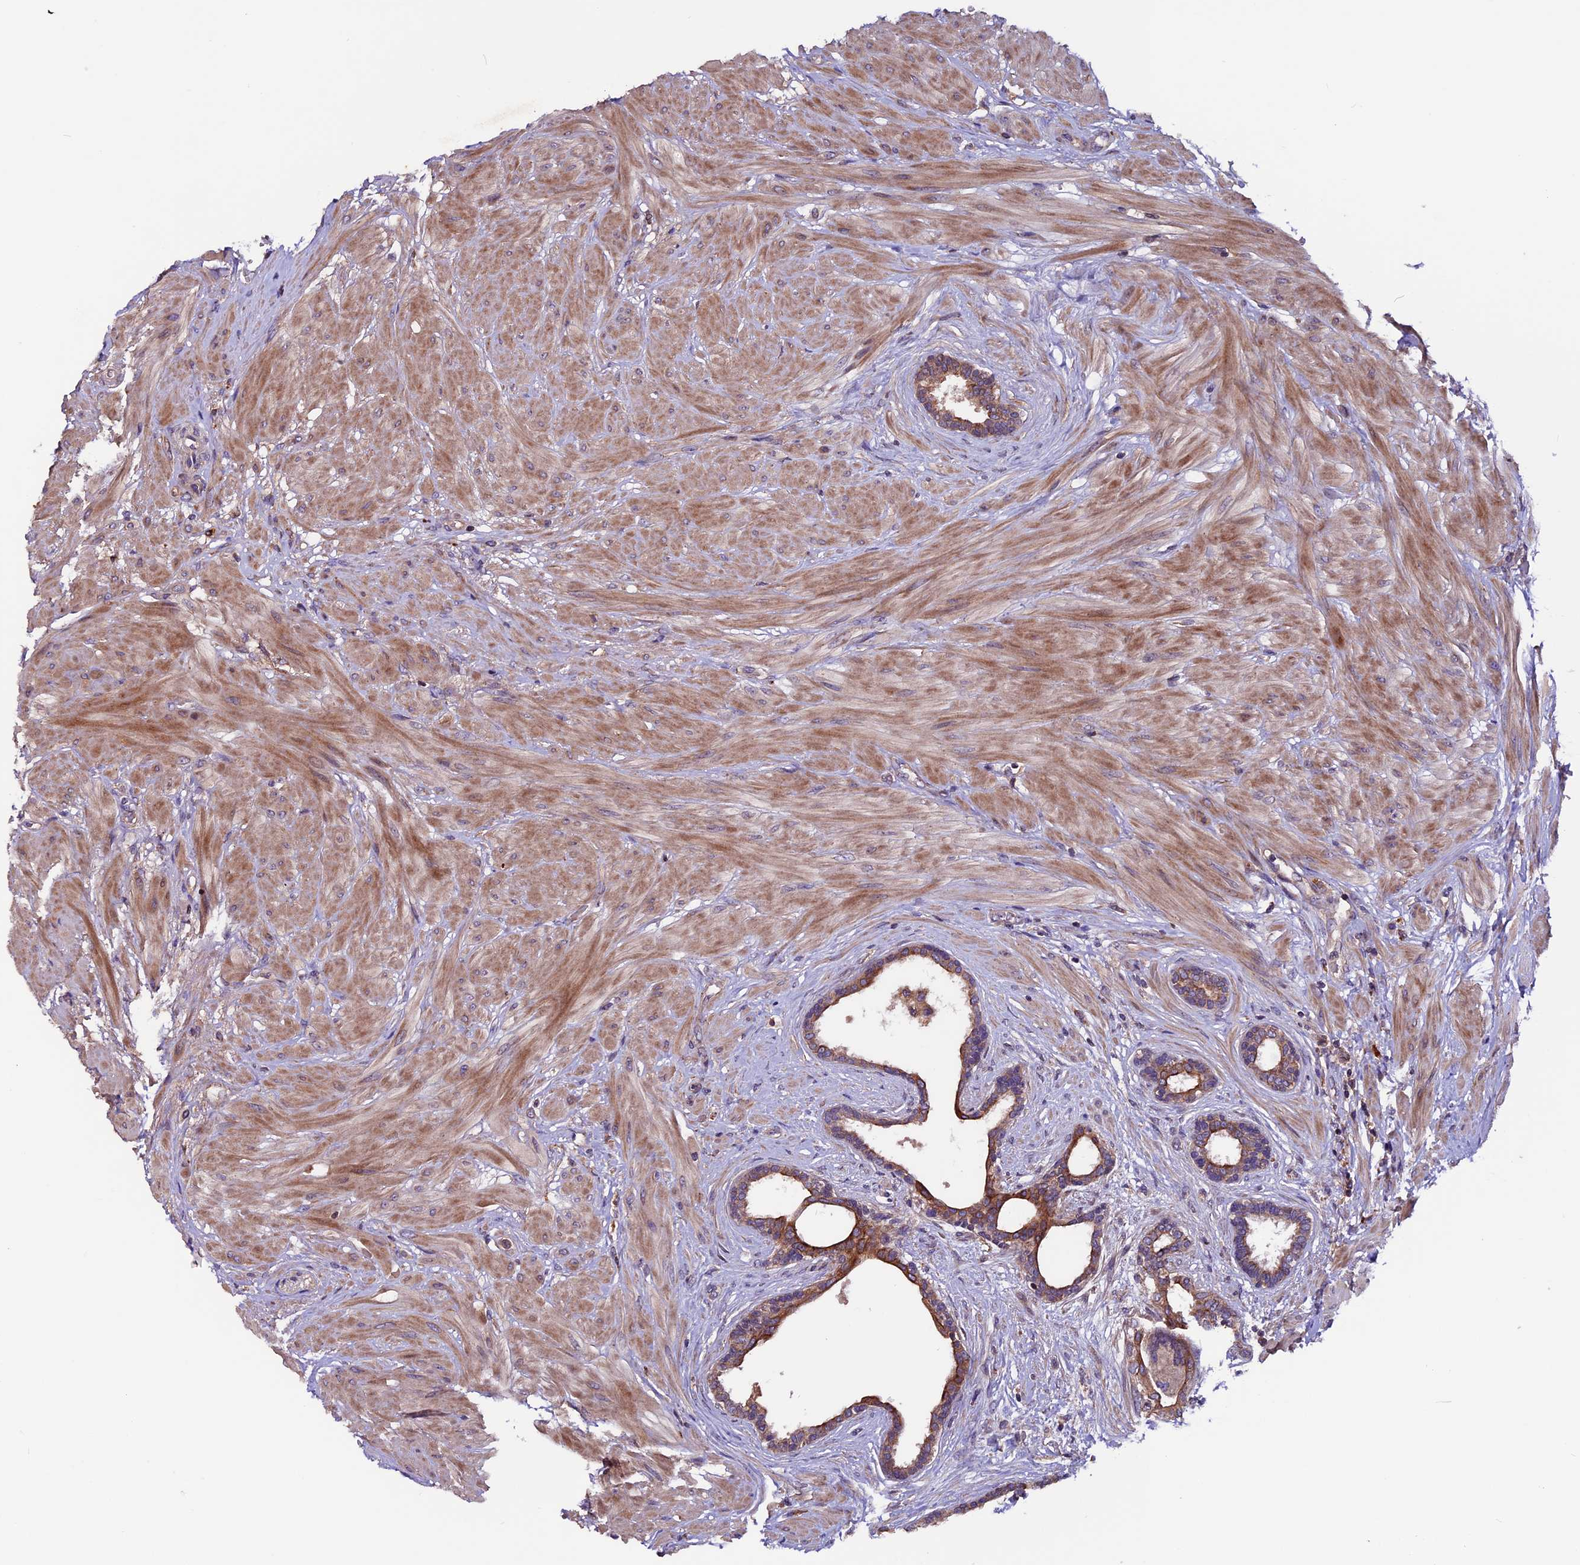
{"staining": {"intensity": "moderate", "quantity": "25%-75%", "location": "cytoplasmic/membranous"}, "tissue": "prostate", "cell_type": "Glandular cells", "image_type": "normal", "snomed": [{"axis": "morphology", "description": "Normal tissue, NOS"}, {"axis": "topography", "description": "Prostate"}], "caption": "Benign prostate was stained to show a protein in brown. There is medium levels of moderate cytoplasmic/membranous positivity in about 25%-75% of glandular cells.", "gene": "ZNF598", "patient": {"sex": "male", "age": 48}}